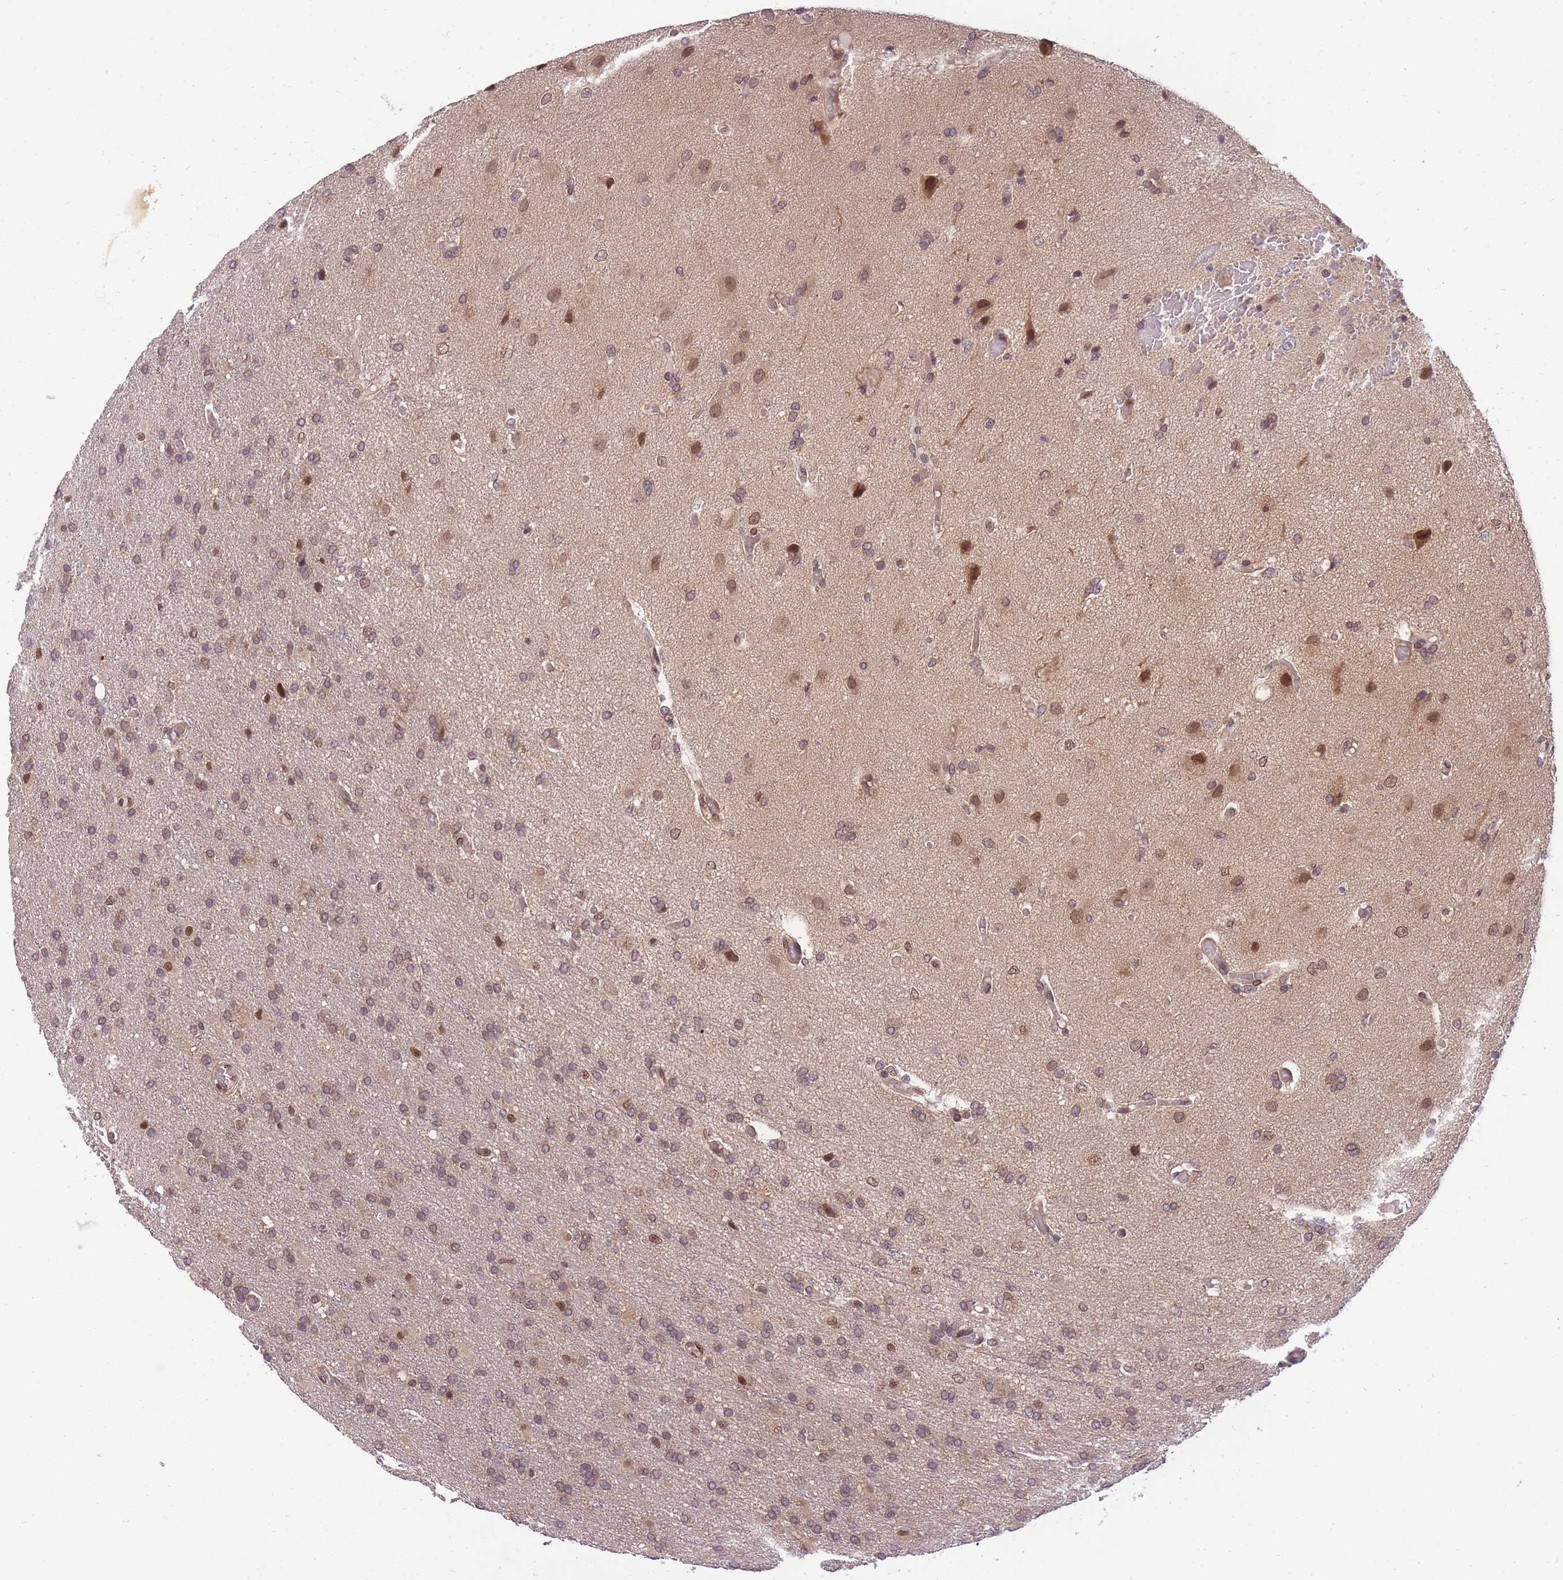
{"staining": {"intensity": "weak", "quantity": ">75%", "location": "cytoplasmic/membranous,nuclear"}, "tissue": "glioma", "cell_type": "Tumor cells", "image_type": "cancer", "snomed": [{"axis": "morphology", "description": "Glioma, malignant, High grade"}, {"axis": "topography", "description": "Brain"}], "caption": "DAB immunohistochemical staining of human glioma shows weak cytoplasmic/membranous and nuclear protein staining in approximately >75% of tumor cells. Immunohistochemistry stains the protein of interest in brown and the nuclei are stained blue.", "gene": "CDIP1", "patient": {"sex": "female", "age": 74}}